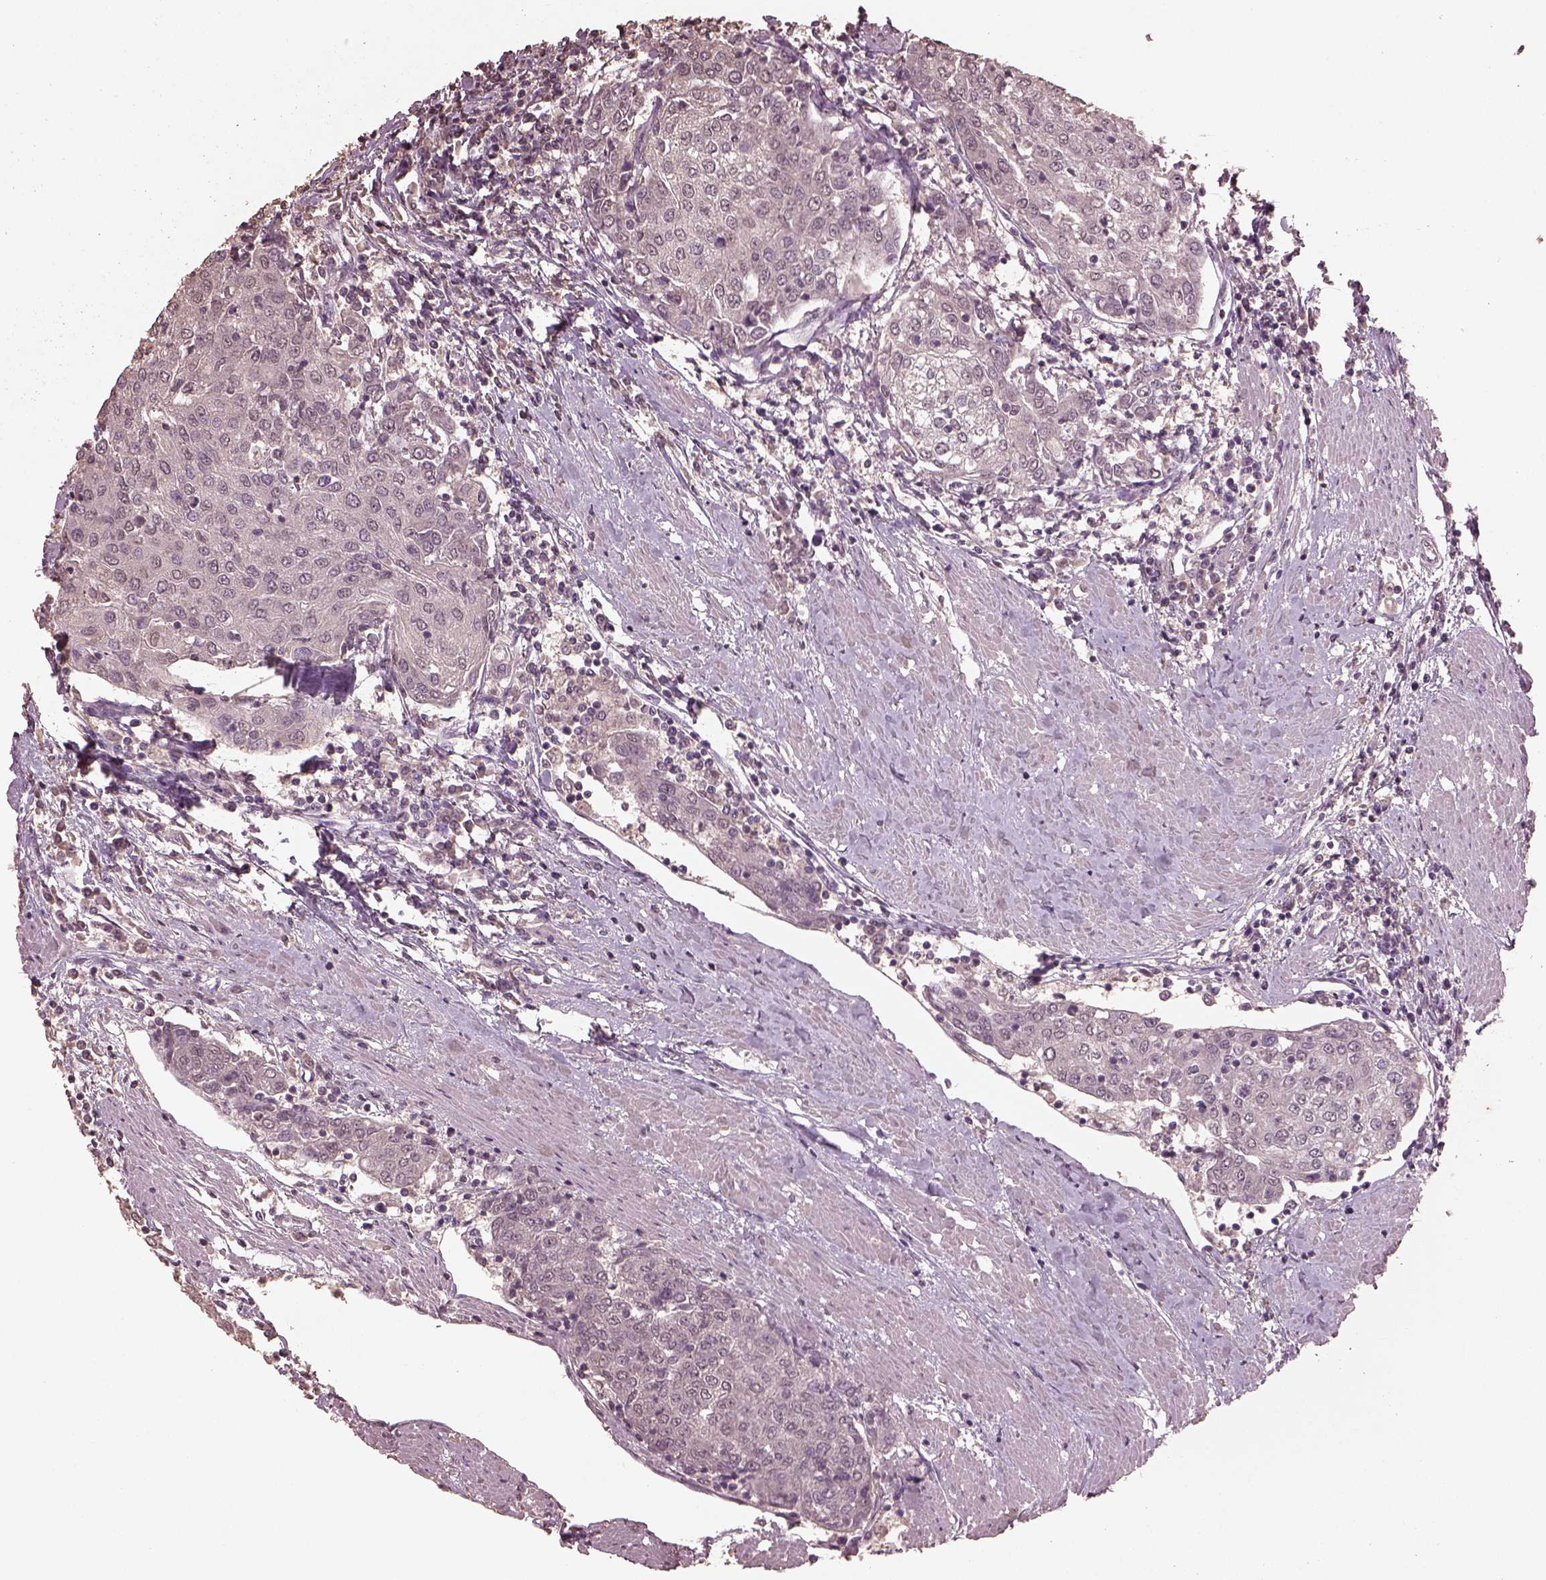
{"staining": {"intensity": "negative", "quantity": "none", "location": "none"}, "tissue": "urothelial cancer", "cell_type": "Tumor cells", "image_type": "cancer", "snomed": [{"axis": "morphology", "description": "Urothelial carcinoma, High grade"}, {"axis": "topography", "description": "Urinary bladder"}], "caption": "A high-resolution micrograph shows IHC staining of high-grade urothelial carcinoma, which reveals no significant positivity in tumor cells.", "gene": "CPT1C", "patient": {"sex": "female", "age": 85}}